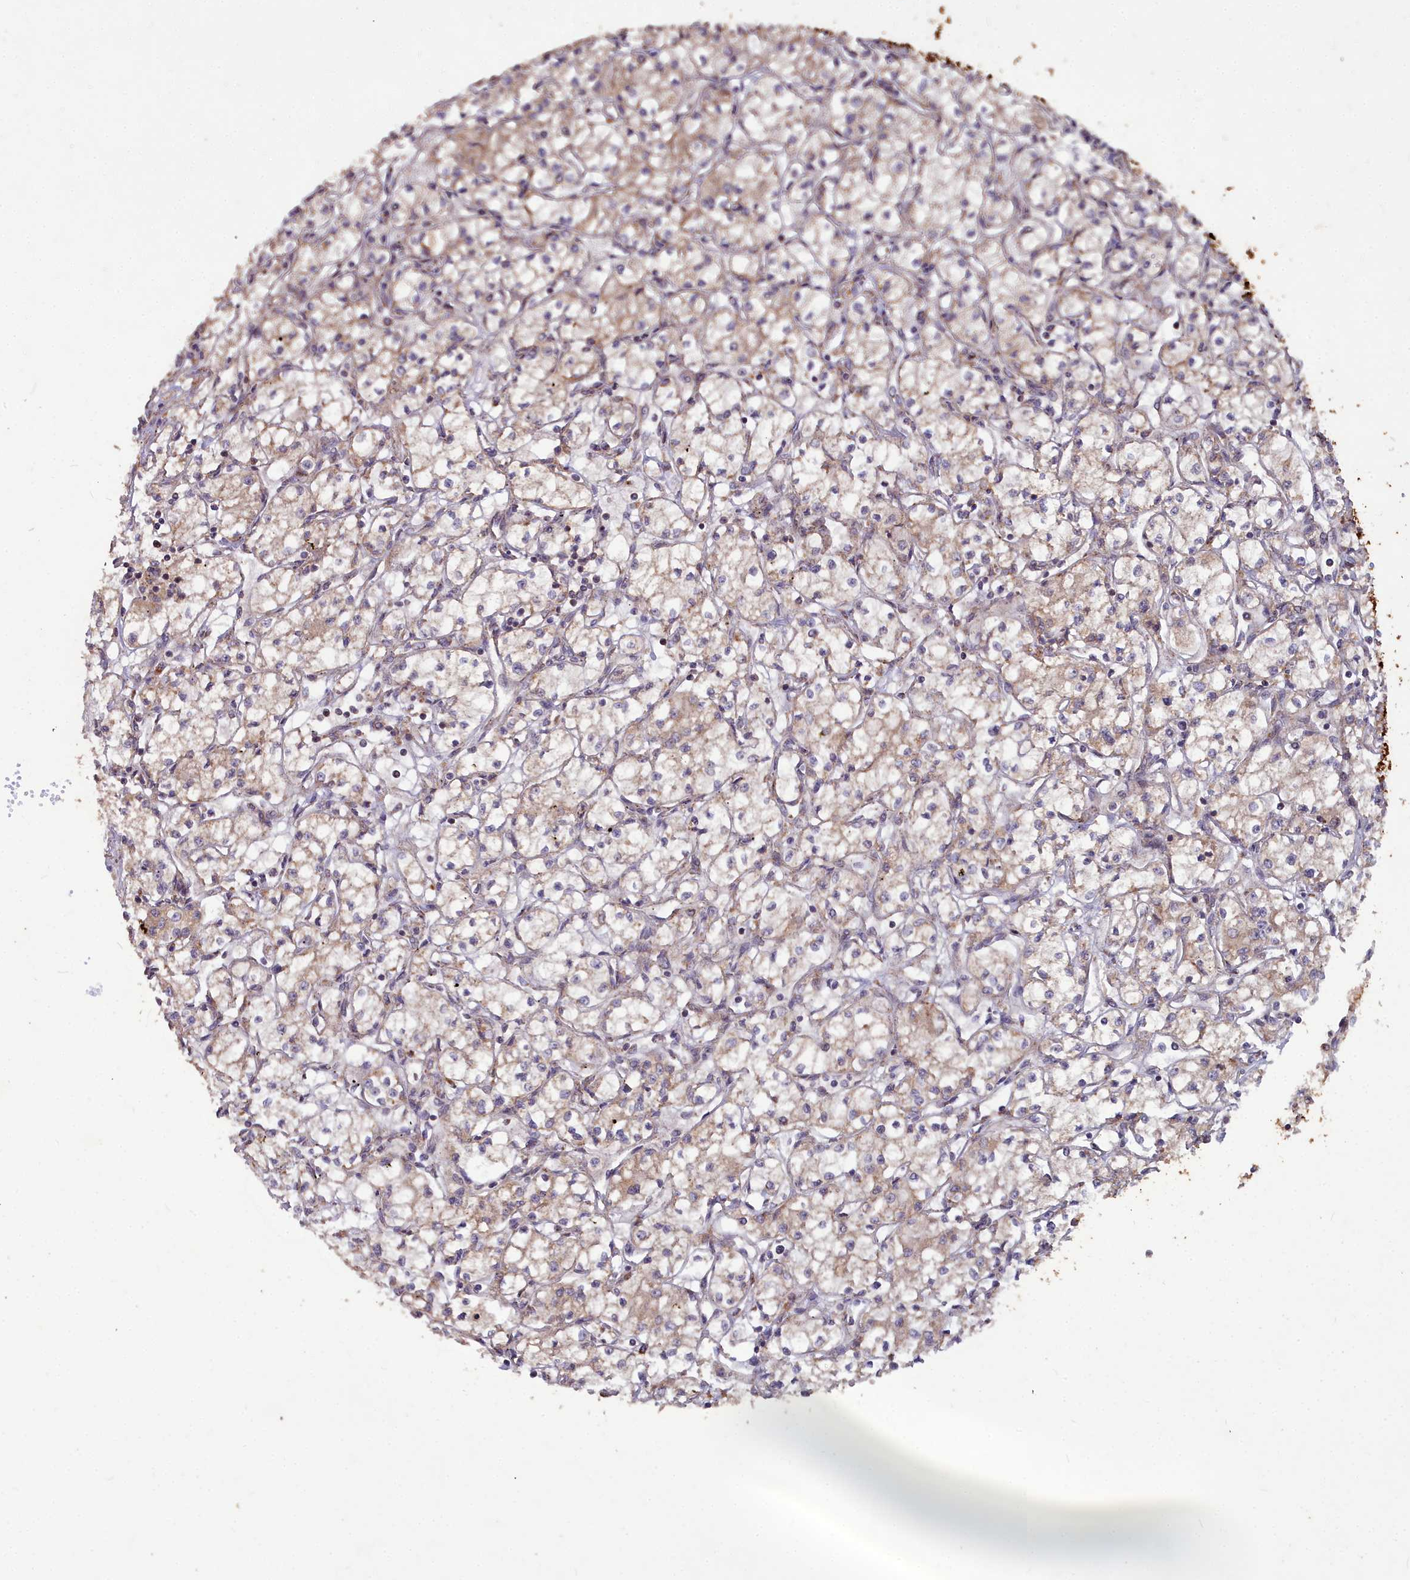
{"staining": {"intensity": "weak", "quantity": ">75%", "location": "cytoplasmic/membranous"}, "tissue": "renal cancer", "cell_type": "Tumor cells", "image_type": "cancer", "snomed": [{"axis": "morphology", "description": "Adenocarcinoma, NOS"}, {"axis": "topography", "description": "Kidney"}], "caption": "Immunohistochemical staining of renal cancer (adenocarcinoma) shows low levels of weak cytoplasmic/membranous protein positivity in approximately >75% of tumor cells.", "gene": "COX11", "patient": {"sex": "male", "age": 59}}